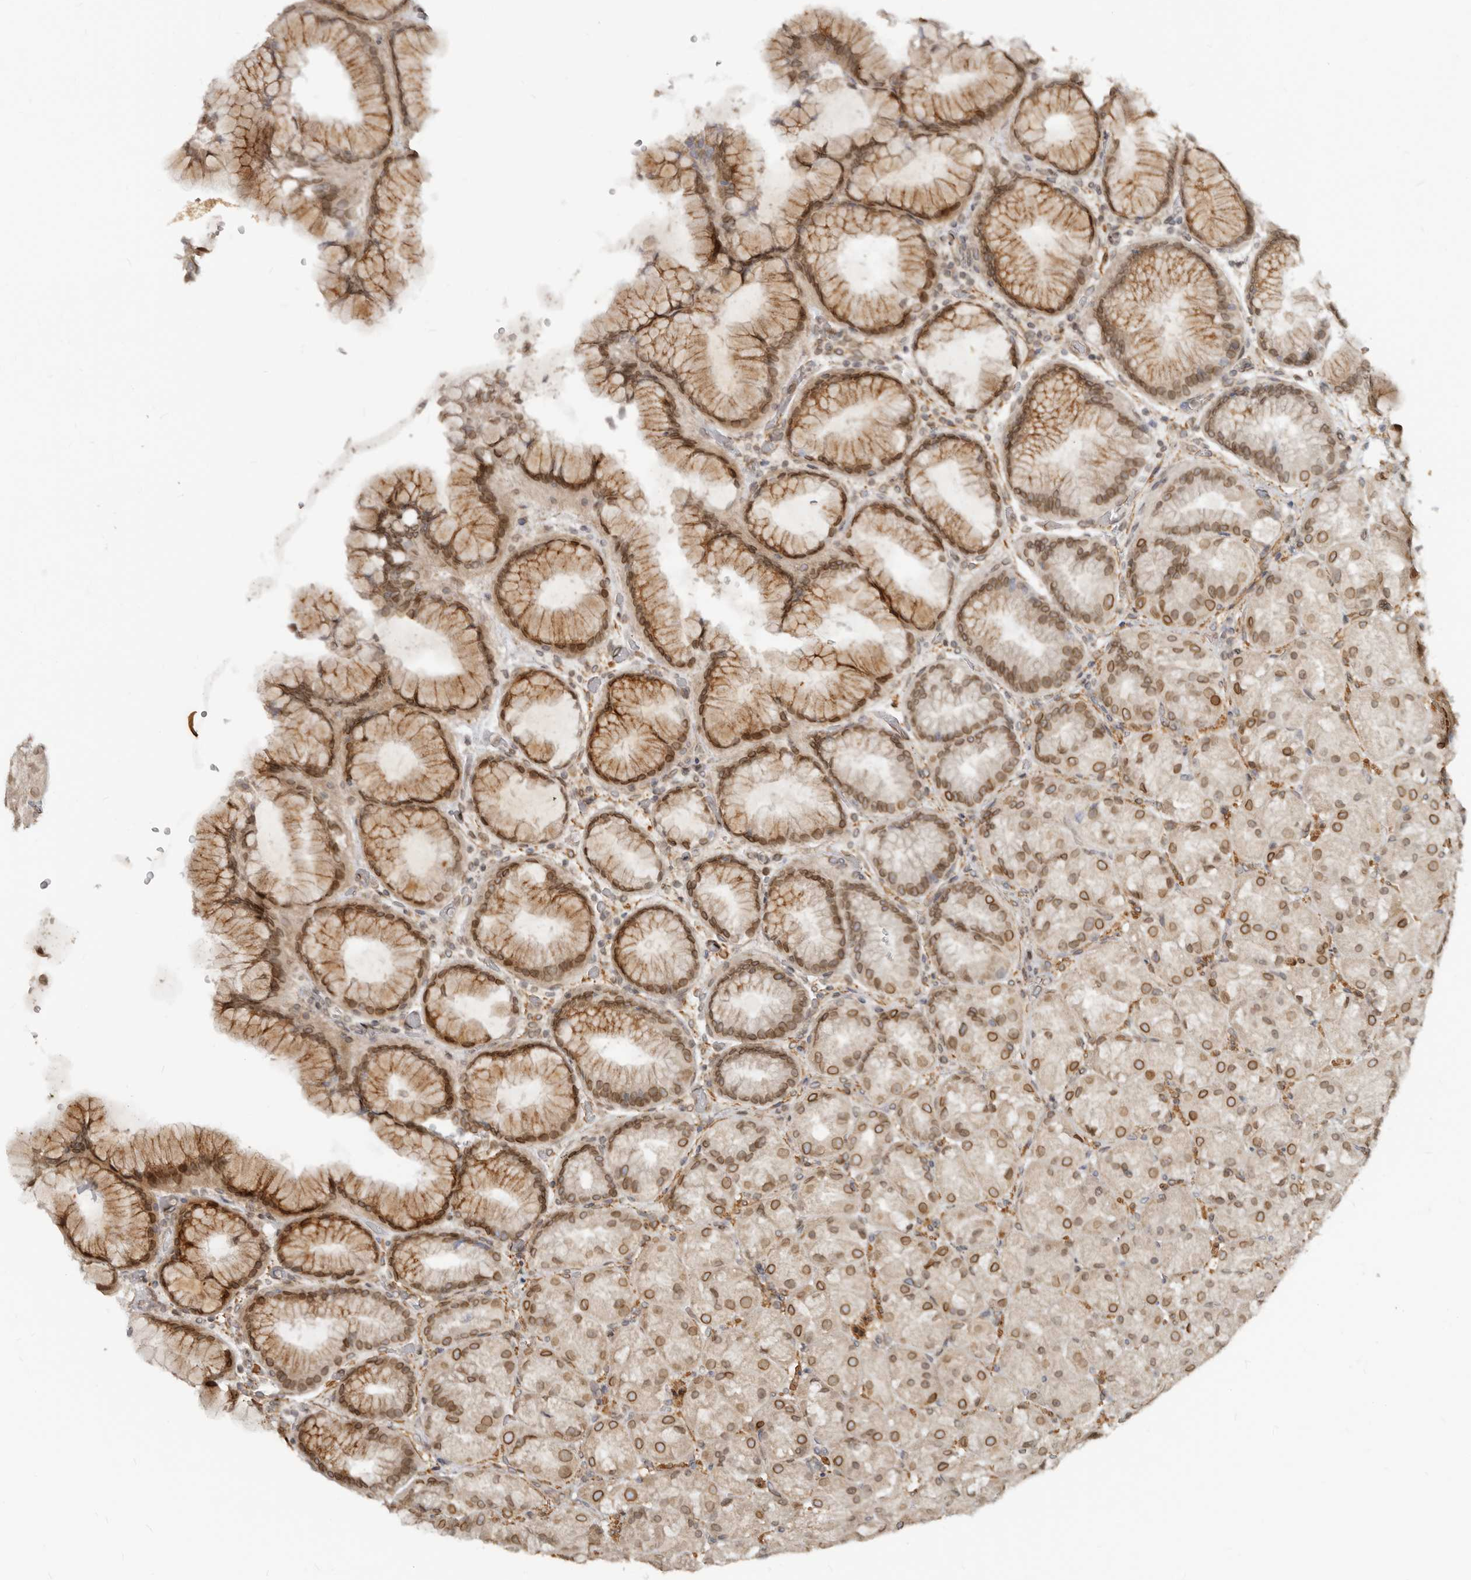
{"staining": {"intensity": "moderate", "quantity": ">75%", "location": "cytoplasmic/membranous,nuclear"}, "tissue": "stomach", "cell_type": "Glandular cells", "image_type": "normal", "snomed": [{"axis": "morphology", "description": "Normal tissue, NOS"}, {"axis": "topography", "description": "Stomach, upper"}, {"axis": "topography", "description": "Stomach"}], "caption": "An IHC image of benign tissue is shown. Protein staining in brown labels moderate cytoplasmic/membranous,nuclear positivity in stomach within glandular cells. (DAB IHC, brown staining for protein, blue staining for nuclei).", "gene": "NUP153", "patient": {"sex": "male", "age": 48}}